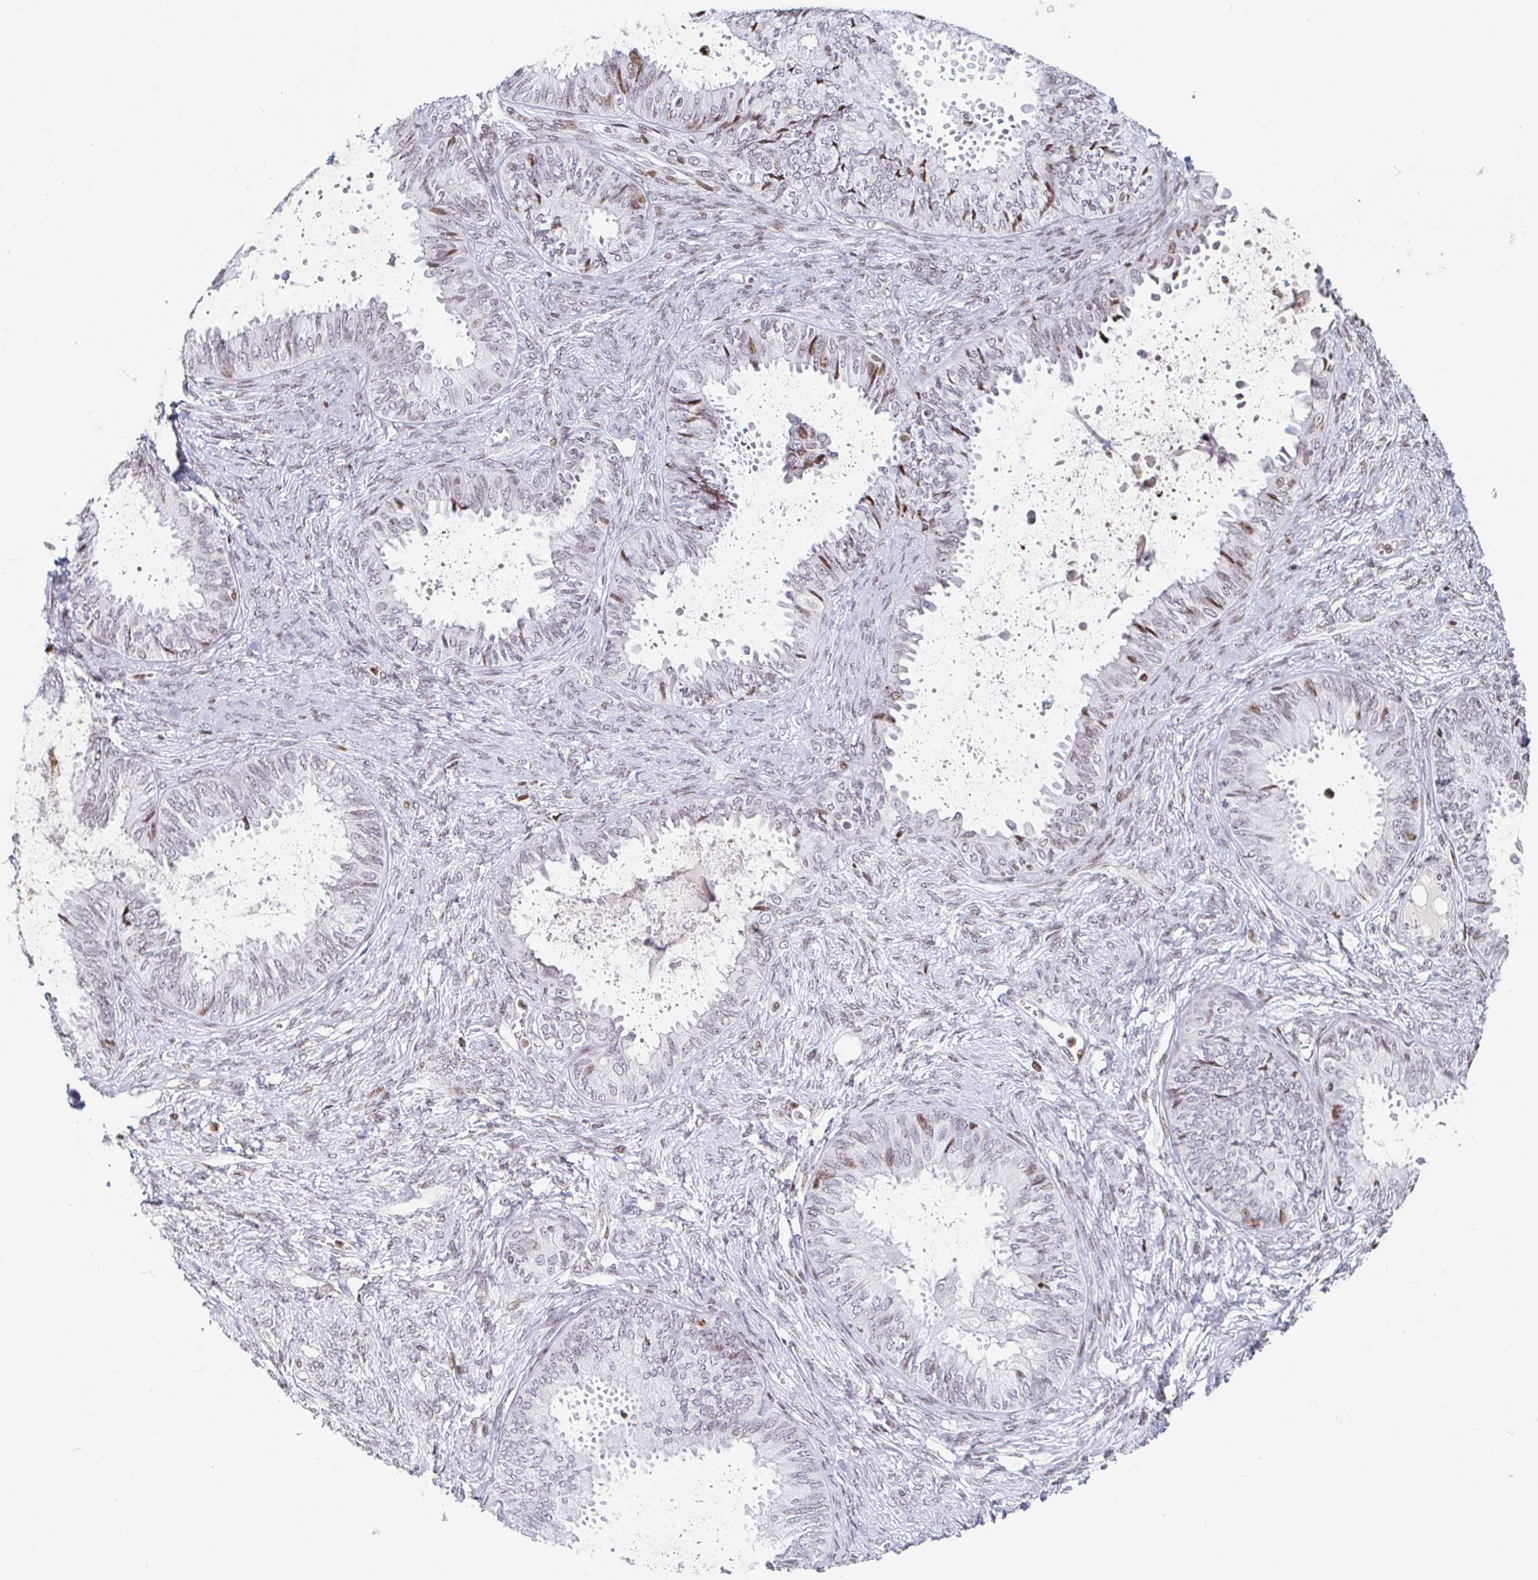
{"staining": {"intensity": "weak", "quantity": "<25%", "location": "nuclear"}, "tissue": "ovarian cancer", "cell_type": "Tumor cells", "image_type": "cancer", "snomed": [{"axis": "morphology", "description": "Carcinoma, endometroid"}, {"axis": "topography", "description": "Ovary"}], "caption": "Tumor cells show no significant staining in endometroid carcinoma (ovarian). (DAB (3,3'-diaminobenzidine) immunohistochemistry (IHC), high magnification).", "gene": "HOXC10", "patient": {"sex": "female", "age": 70}}